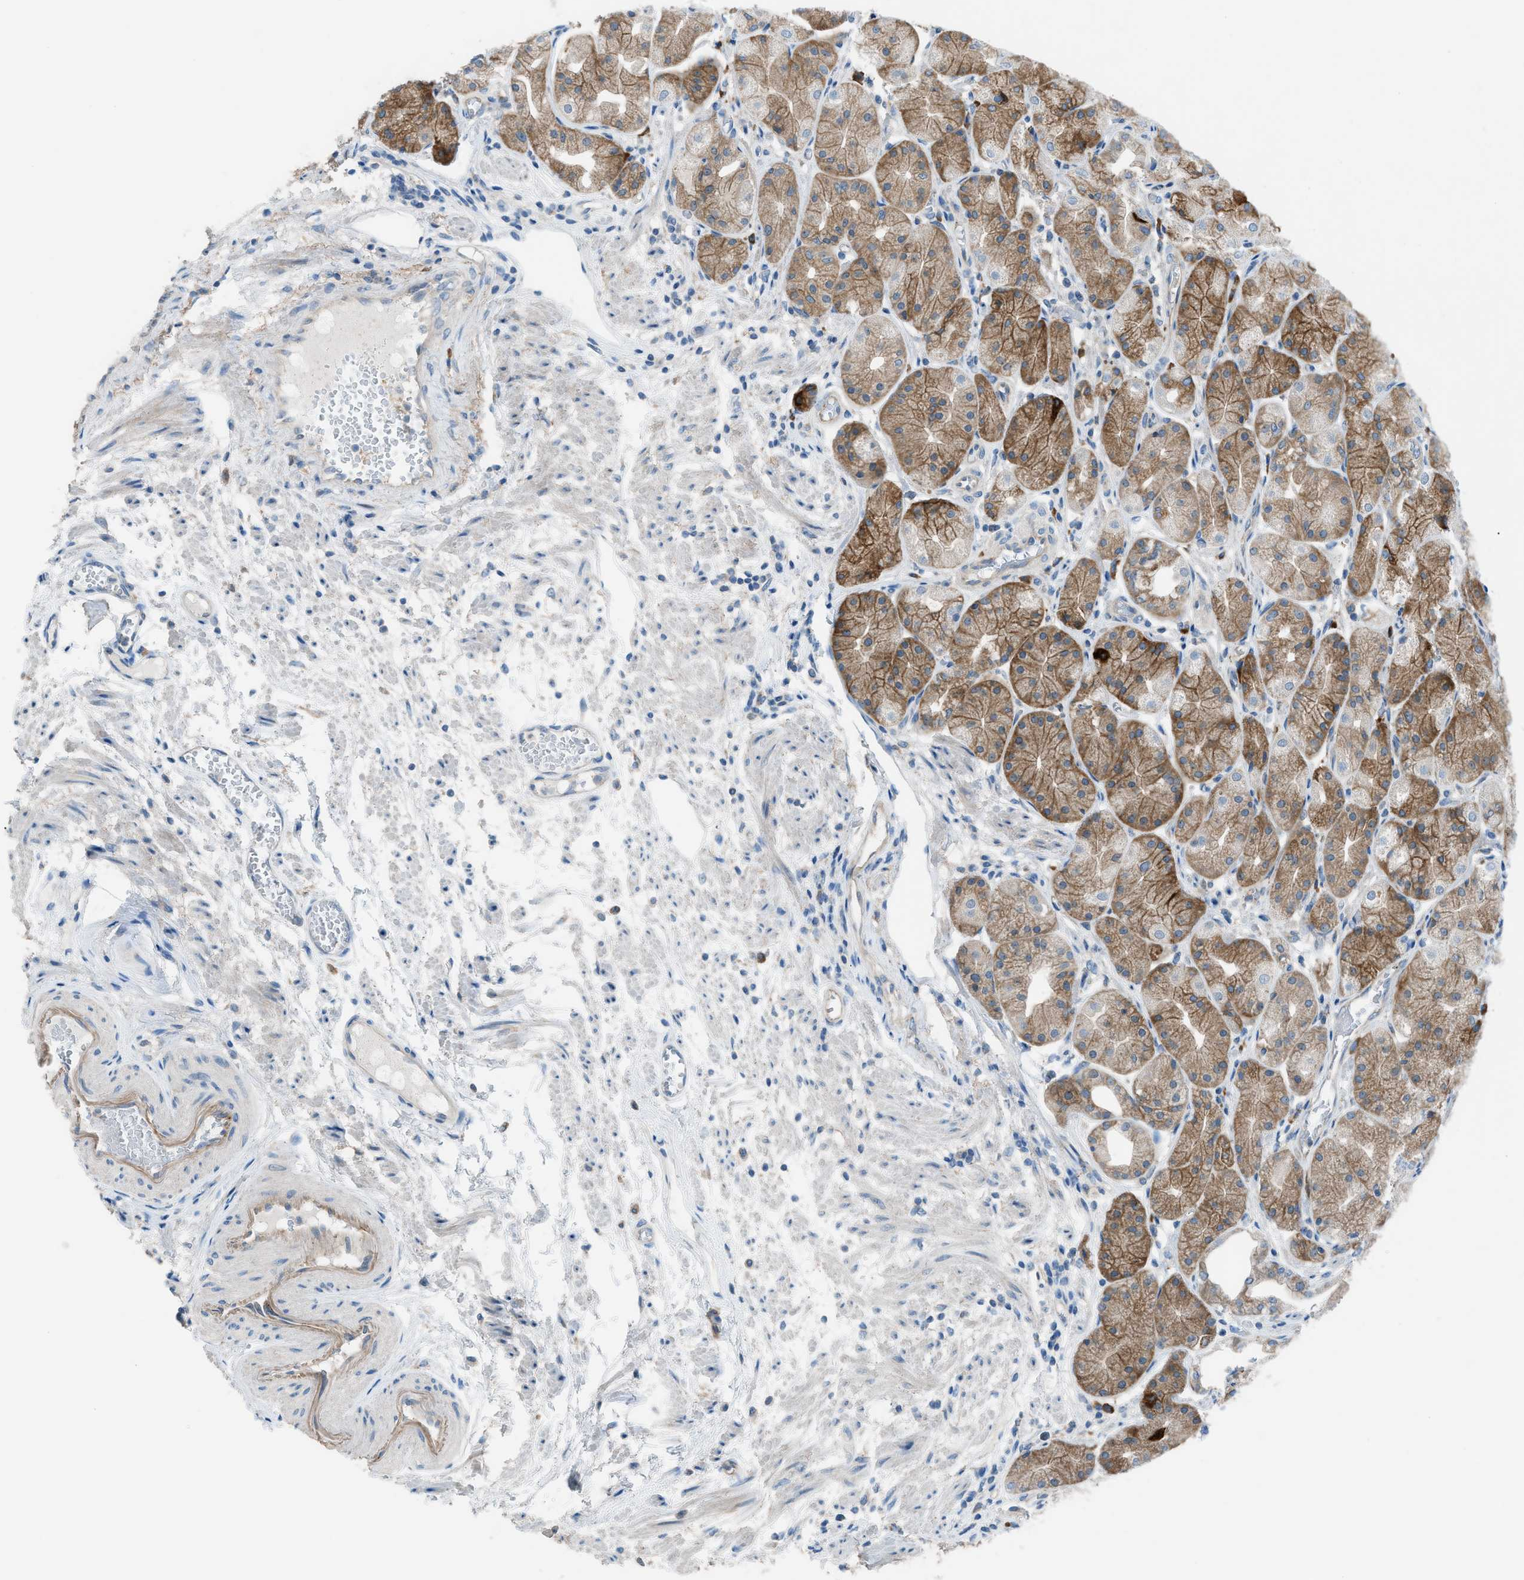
{"staining": {"intensity": "moderate", "quantity": ">75%", "location": "cytoplasmic/membranous"}, "tissue": "stomach", "cell_type": "Glandular cells", "image_type": "normal", "snomed": [{"axis": "morphology", "description": "Normal tissue, NOS"}, {"axis": "topography", "description": "Stomach, upper"}], "caption": "Protein staining by immunohistochemistry demonstrates moderate cytoplasmic/membranous positivity in approximately >75% of glandular cells in normal stomach. Immunohistochemistry stains the protein in brown and the nuclei are stained blue.", "gene": "HEG1", "patient": {"sex": "male", "age": 72}}